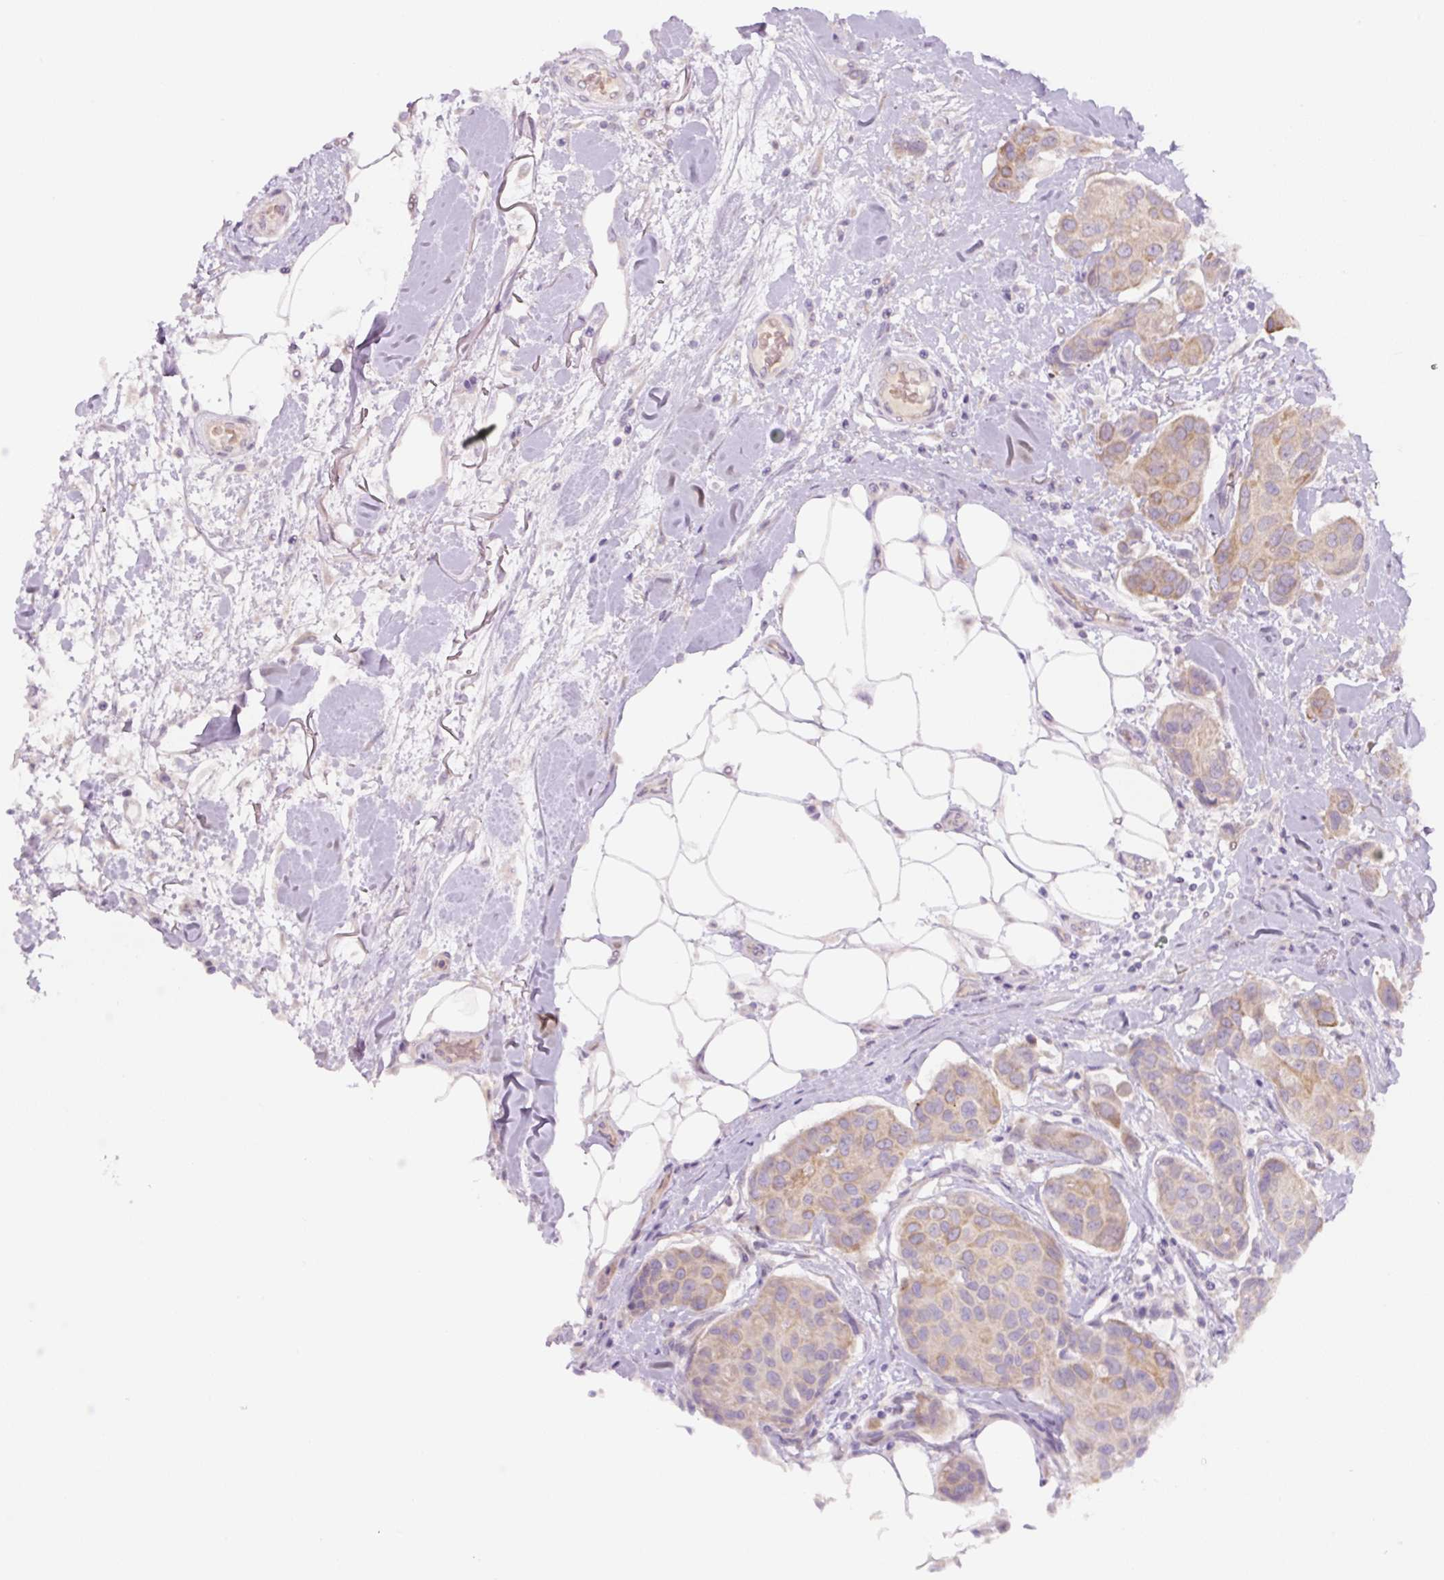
{"staining": {"intensity": "weak", "quantity": "25%-75%", "location": "cytoplasmic/membranous"}, "tissue": "breast cancer", "cell_type": "Tumor cells", "image_type": "cancer", "snomed": [{"axis": "morphology", "description": "Duct carcinoma"}, {"axis": "topography", "description": "Breast"}, {"axis": "topography", "description": "Lymph node"}], "caption": "This is a micrograph of immunohistochemistry (IHC) staining of breast cancer, which shows weak positivity in the cytoplasmic/membranous of tumor cells.", "gene": "YIF1B", "patient": {"sex": "female", "age": 80}}